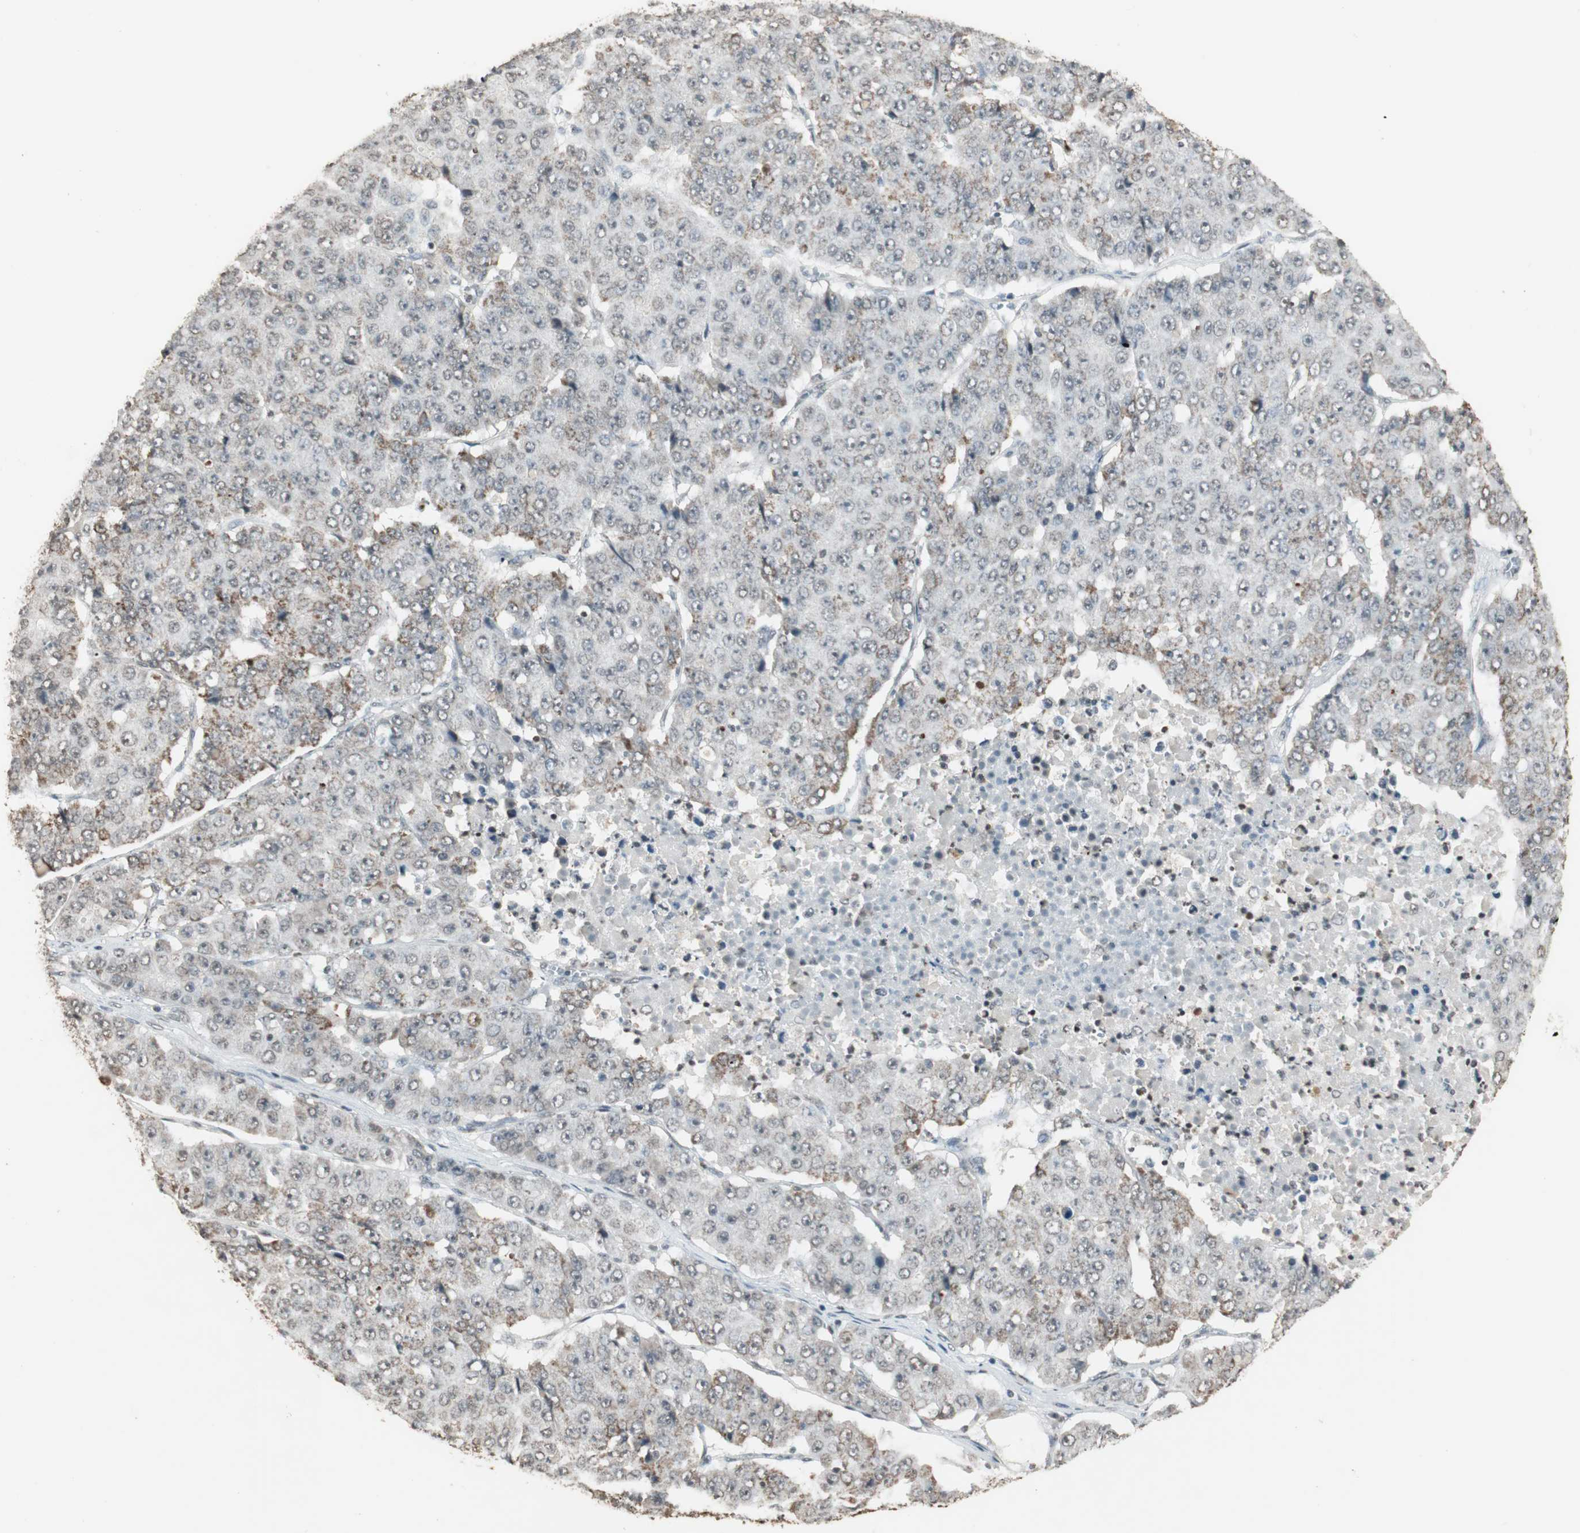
{"staining": {"intensity": "weak", "quantity": "25%-75%", "location": "cytoplasmic/membranous"}, "tissue": "pancreatic cancer", "cell_type": "Tumor cells", "image_type": "cancer", "snomed": [{"axis": "morphology", "description": "Adenocarcinoma, NOS"}, {"axis": "topography", "description": "Pancreas"}], "caption": "Protein expression analysis of human pancreatic adenocarcinoma reveals weak cytoplasmic/membranous positivity in approximately 25%-75% of tumor cells.", "gene": "PRELID1", "patient": {"sex": "male", "age": 50}}